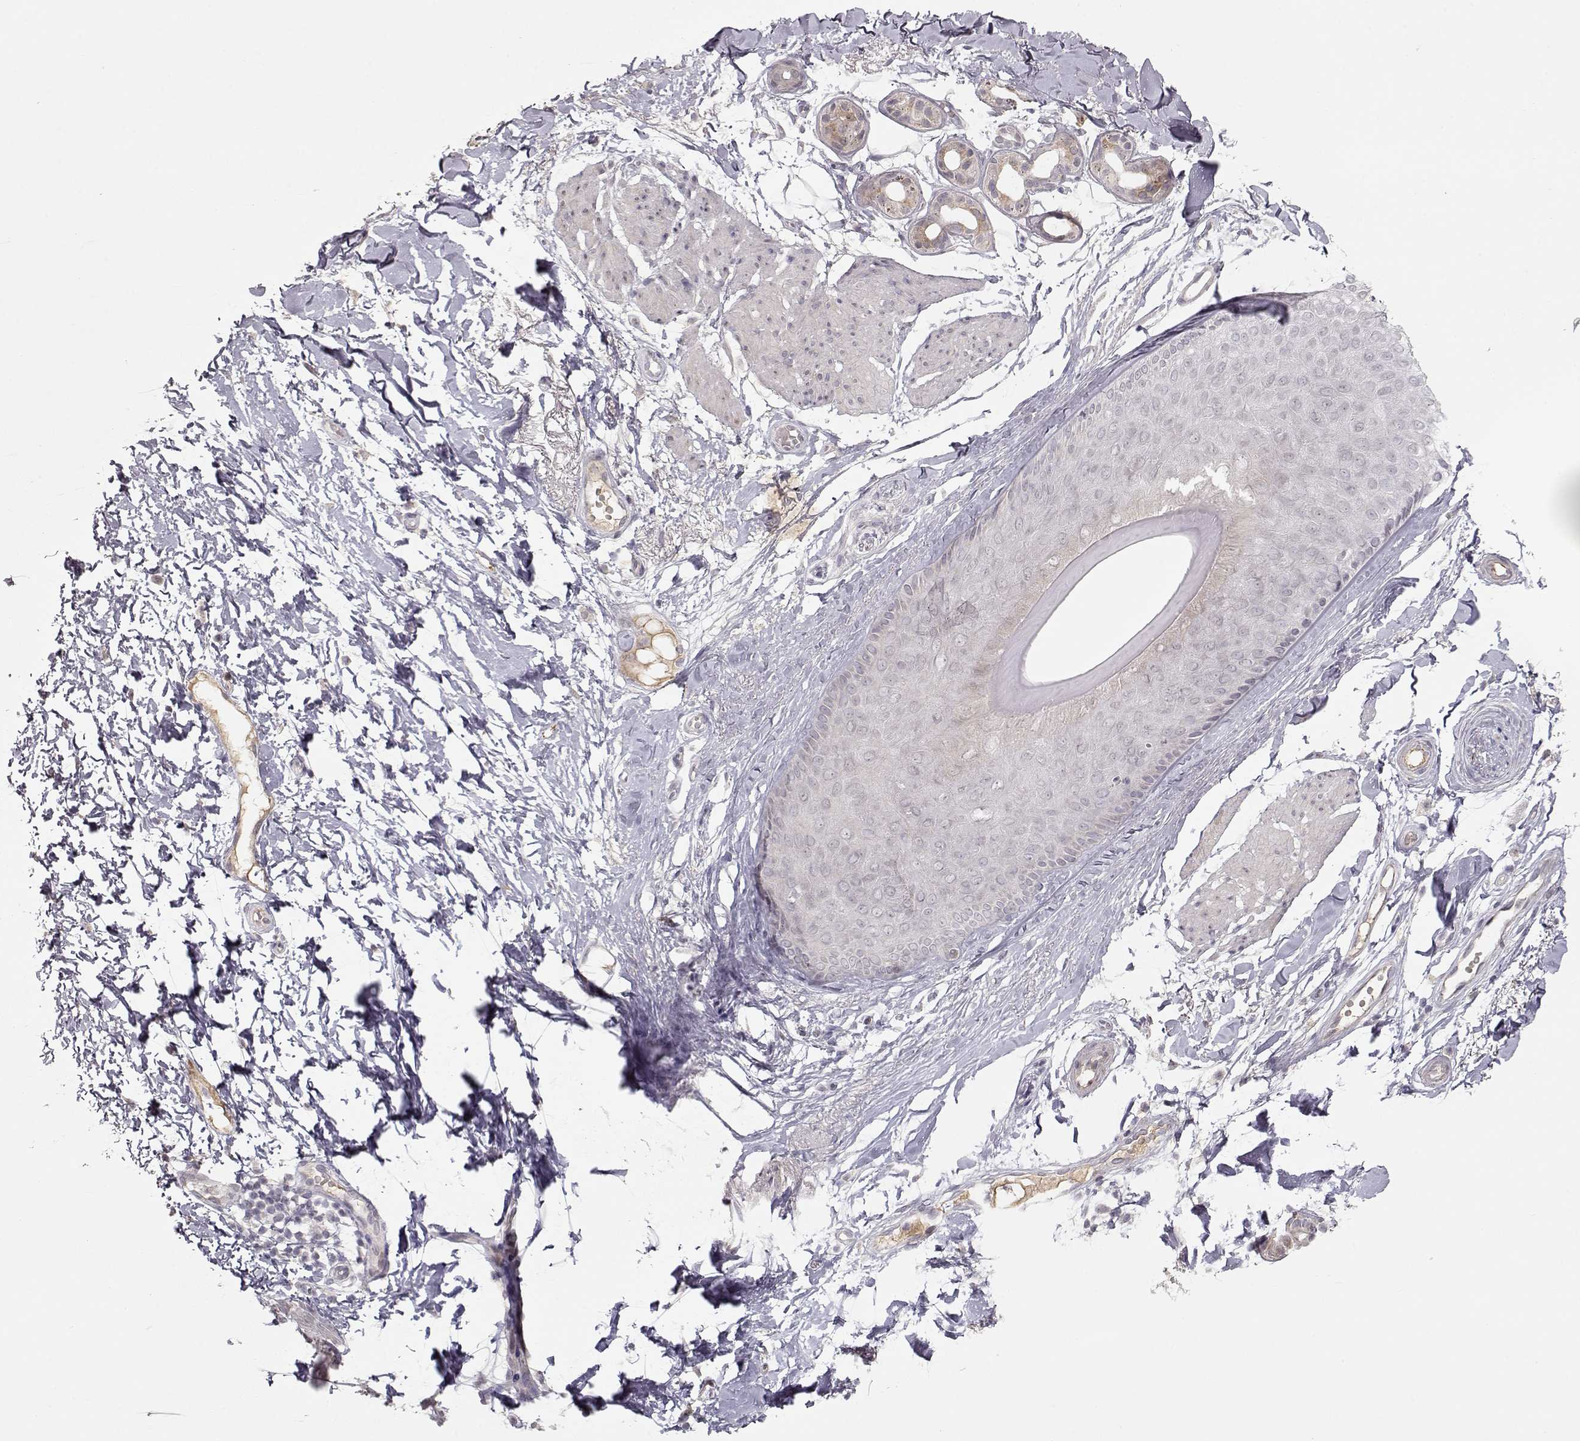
{"staining": {"intensity": "negative", "quantity": "none", "location": "none"}, "tissue": "skin cancer", "cell_type": "Tumor cells", "image_type": "cancer", "snomed": [{"axis": "morphology", "description": "Normal tissue, NOS"}, {"axis": "morphology", "description": "Basal cell carcinoma"}, {"axis": "topography", "description": "Skin"}], "caption": "High magnification brightfield microscopy of basal cell carcinoma (skin) stained with DAB (brown) and counterstained with hematoxylin (blue): tumor cells show no significant expression.", "gene": "PNMT", "patient": {"sex": "male", "age": 84}}